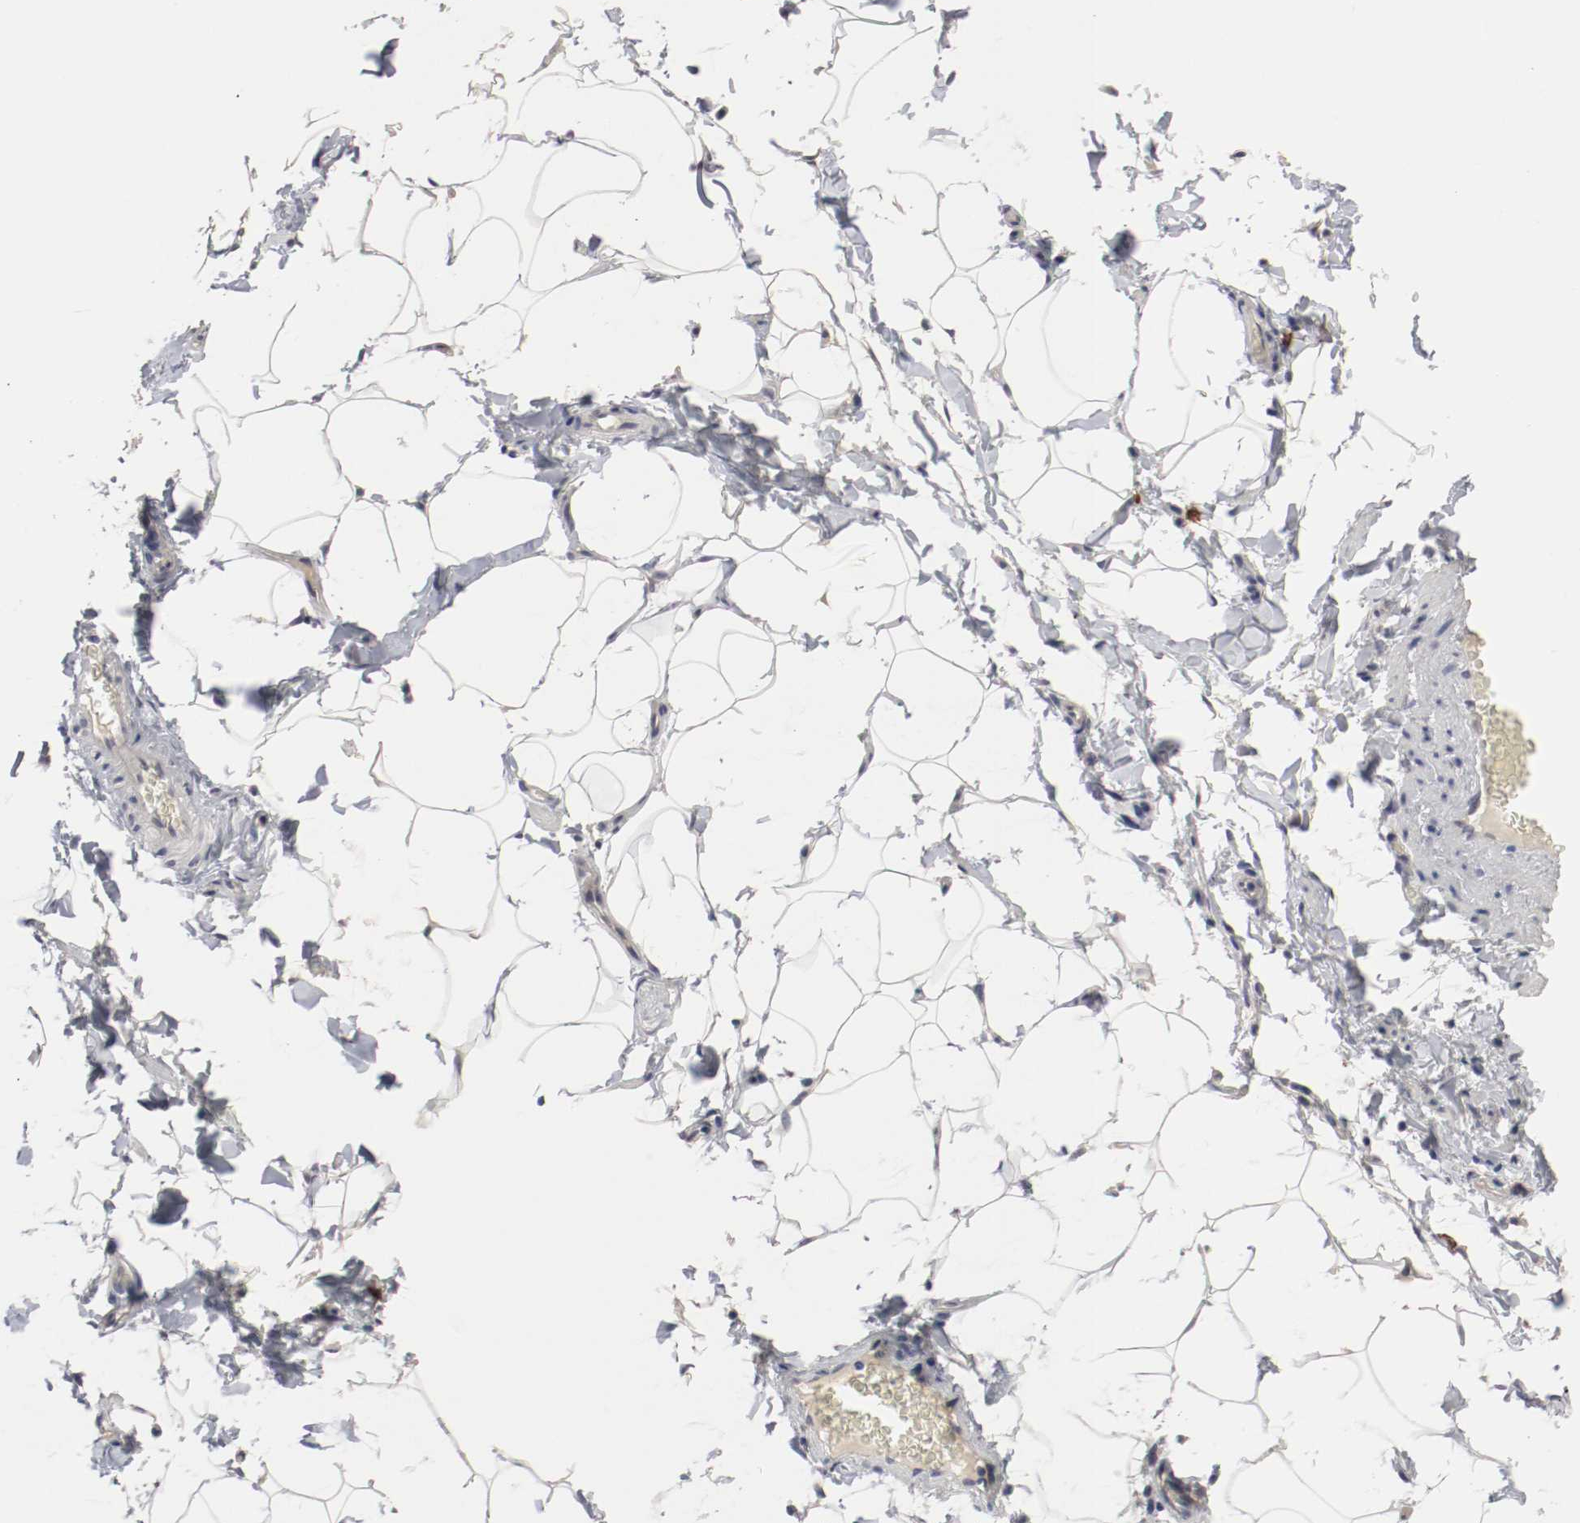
{"staining": {"intensity": "negative", "quantity": "none", "location": "none"}, "tissue": "adipose tissue", "cell_type": "Adipocytes", "image_type": "normal", "snomed": [{"axis": "morphology", "description": "Normal tissue, NOS"}, {"axis": "topography", "description": "Vascular tissue"}], "caption": "Normal adipose tissue was stained to show a protein in brown. There is no significant expression in adipocytes. Brightfield microscopy of IHC stained with DAB (3,3'-diaminobenzidine) (brown) and hematoxylin (blue), captured at high magnification.", "gene": "KIT", "patient": {"sex": "male", "age": 41}}